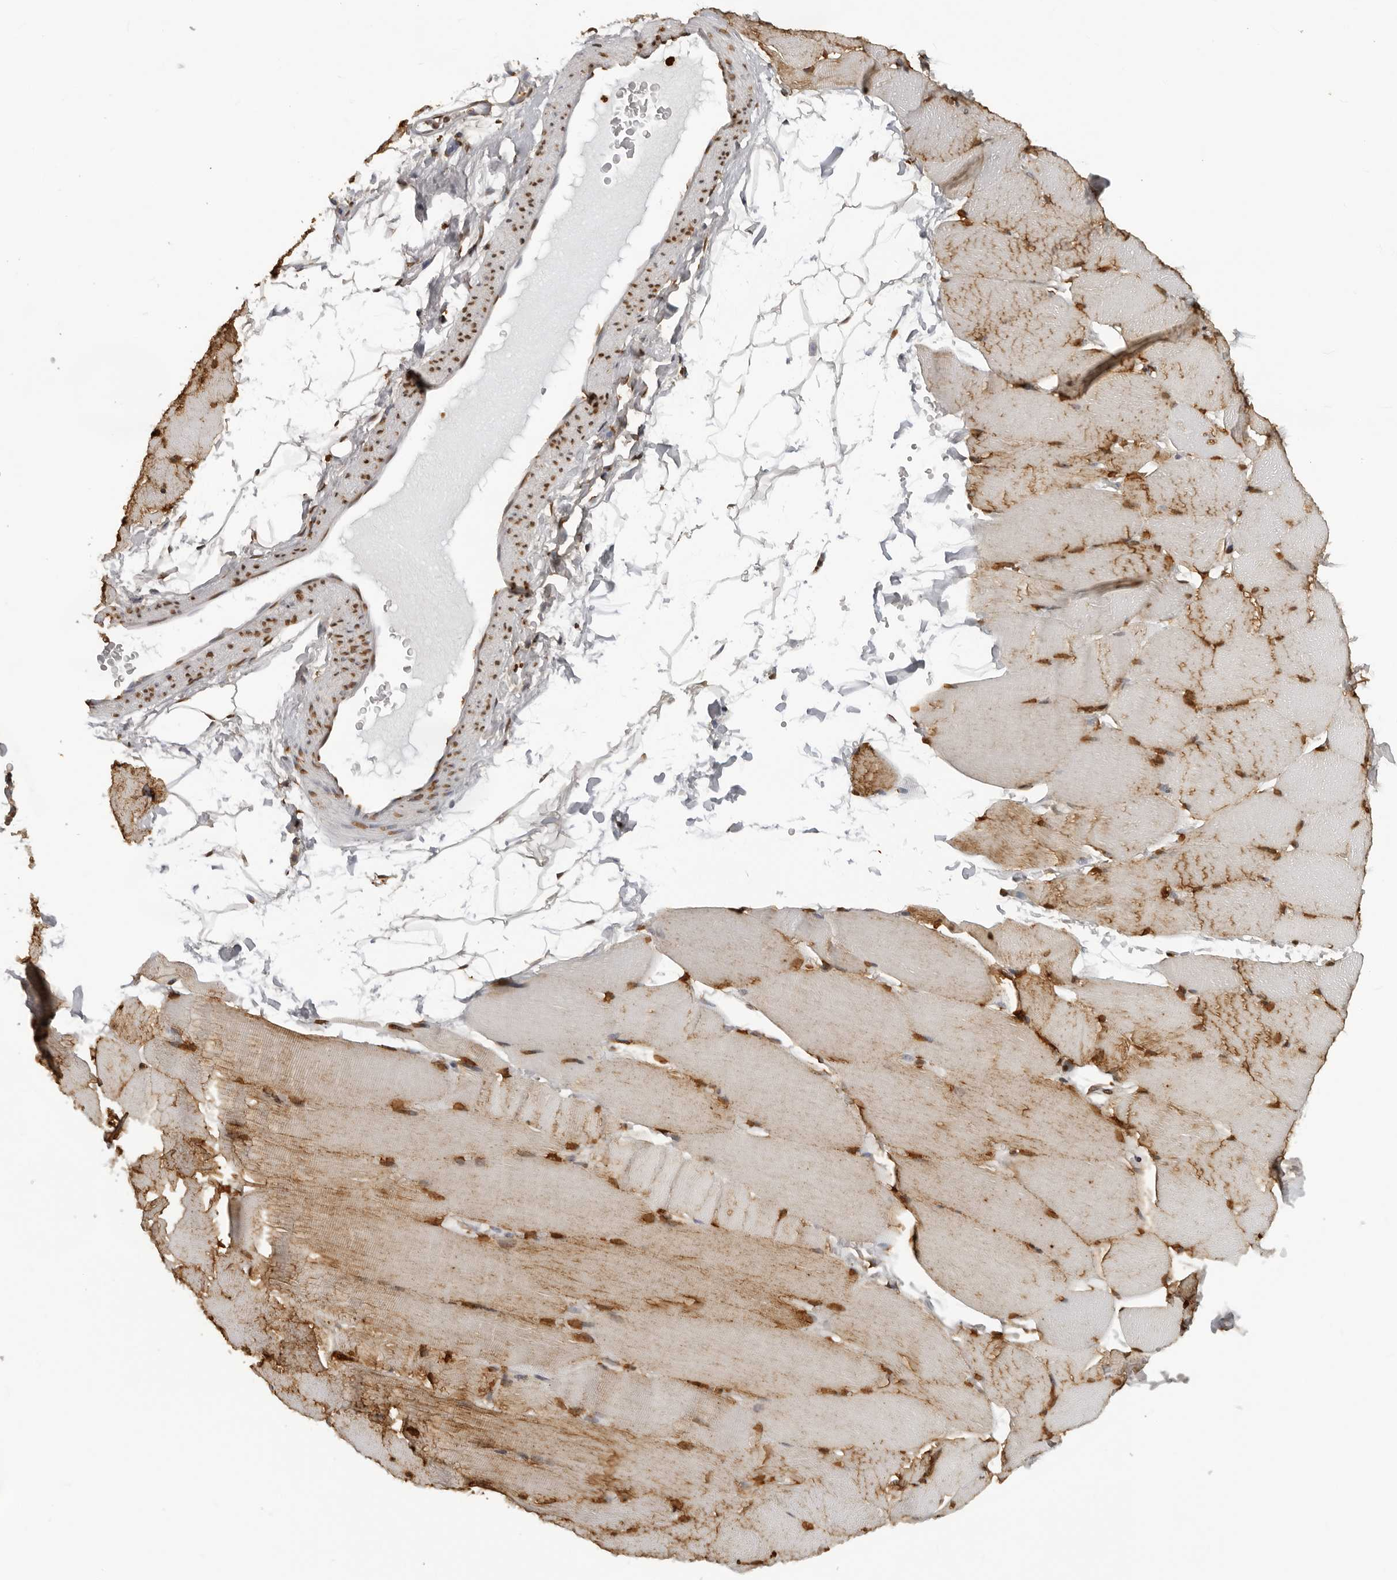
{"staining": {"intensity": "moderate", "quantity": ">75%", "location": "cytoplasmic/membranous,nuclear"}, "tissue": "skeletal muscle", "cell_type": "Myocytes", "image_type": "normal", "snomed": [{"axis": "morphology", "description": "Normal tissue, NOS"}, {"axis": "topography", "description": "Skeletal muscle"}, {"axis": "topography", "description": "Parathyroid gland"}], "caption": "Immunohistochemical staining of normal skeletal muscle demonstrates medium levels of moderate cytoplasmic/membranous,nuclear expression in approximately >75% of myocytes.", "gene": "ZFP91", "patient": {"sex": "female", "age": 37}}